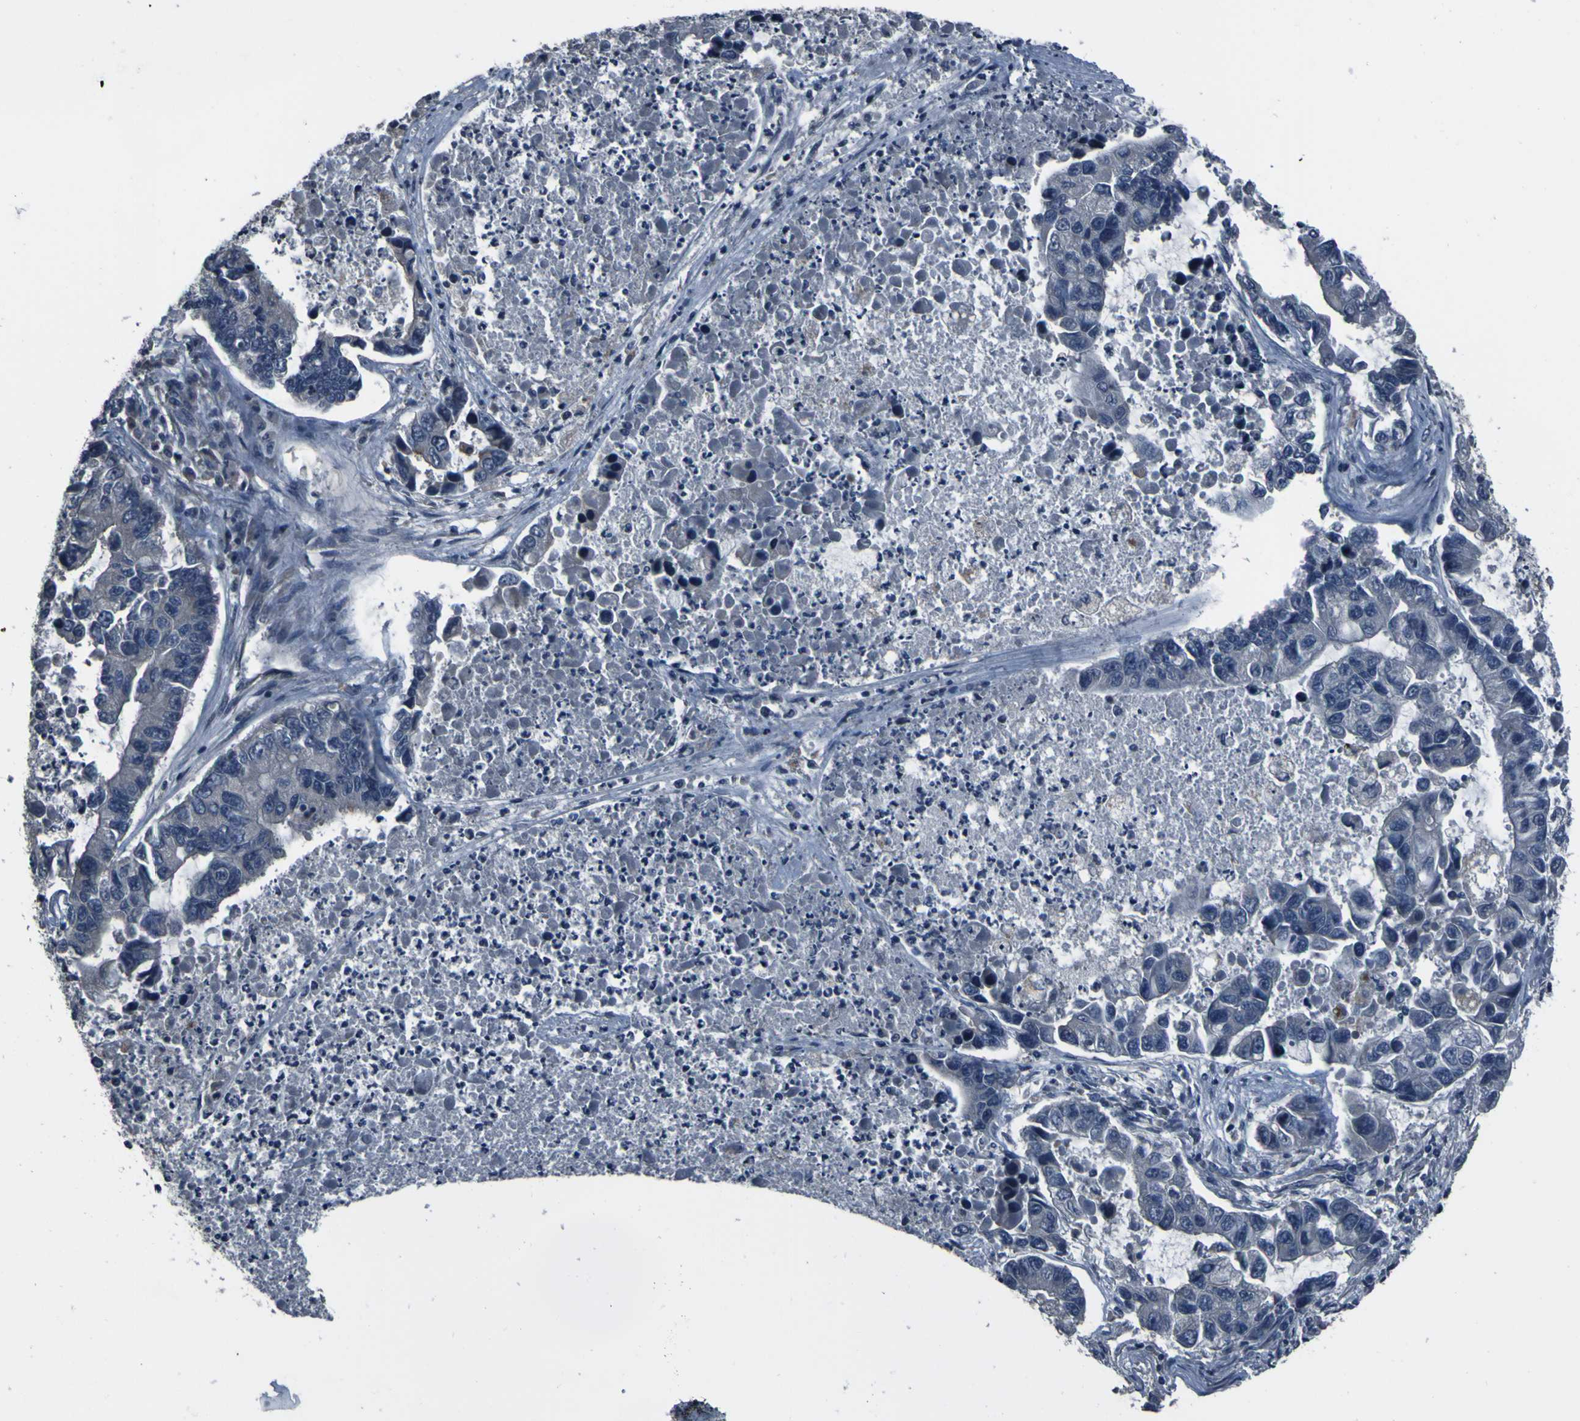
{"staining": {"intensity": "negative", "quantity": "none", "location": "none"}, "tissue": "lung cancer", "cell_type": "Tumor cells", "image_type": "cancer", "snomed": [{"axis": "morphology", "description": "Adenocarcinoma, NOS"}, {"axis": "topography", "description": "Lung"}], "caption": "This image is of lung adenocarcinoma stained with immunohistochemistry to label a protein in brown with the nuclei are counter-stained blue. There is no expression in tumor cells.", "gene": "GRAMD1A", "patient": {"sex": "female", "age": 51}}